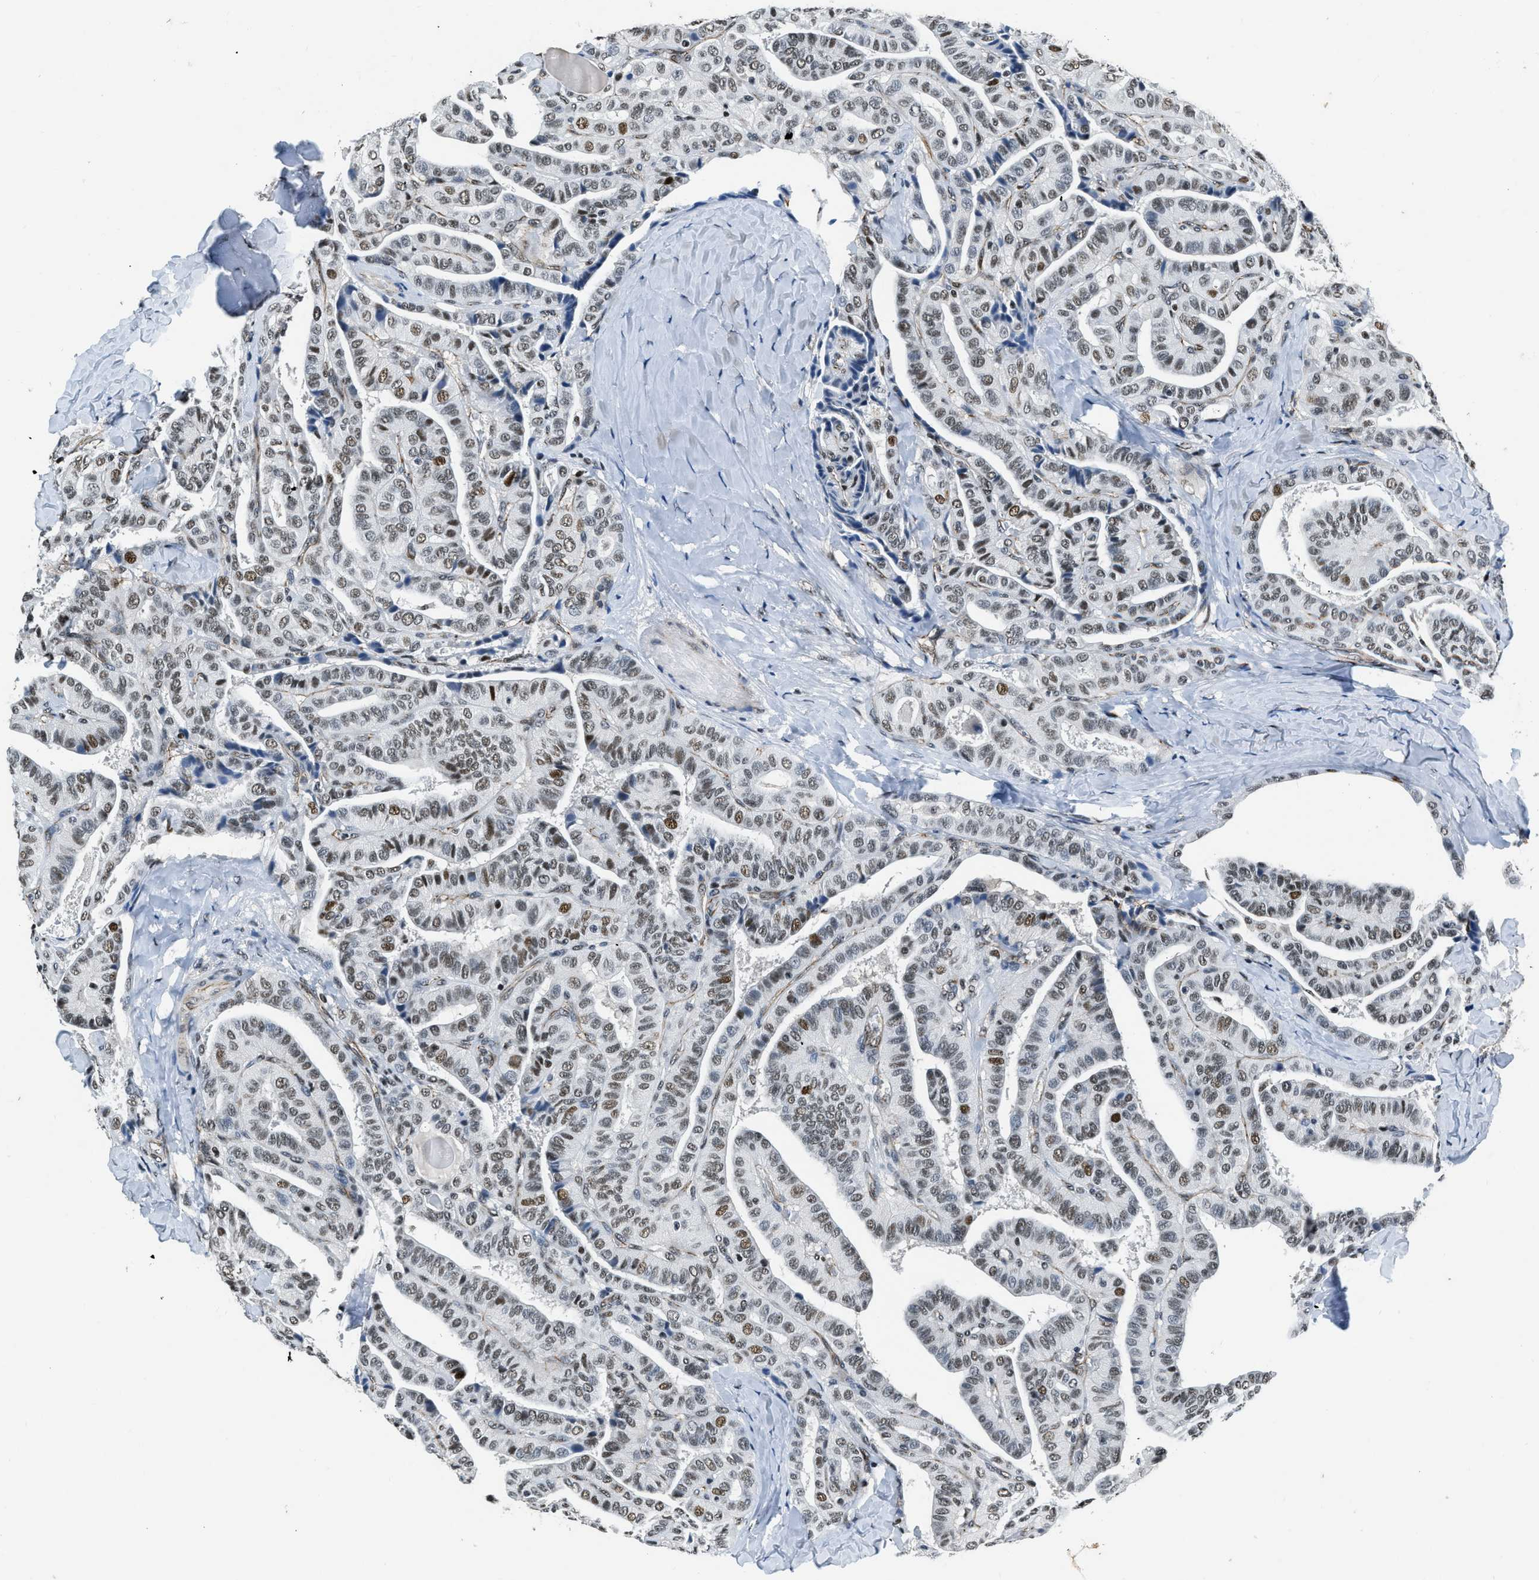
{"staining": {"intensity": "weak", "quantity": ">75%", "location": "nuclear"}, "tissue": "thyroid cancer", "cell_type": "Tumor cells", "image_type": "cancer", "snomed": [{"axis": "morphology", "description": "Papillary adenocarcinoma, NOS"}, {"axis": "topography", "description": "Thyroid gland"}], "caption": "Weak nuclear expression for a protein is present in about >75% of tumor cells of thyroid cancer using immunohistochemistry (IHC).", "gene": "CCNE1", "patient": {"sex": "male", "age": 77}}